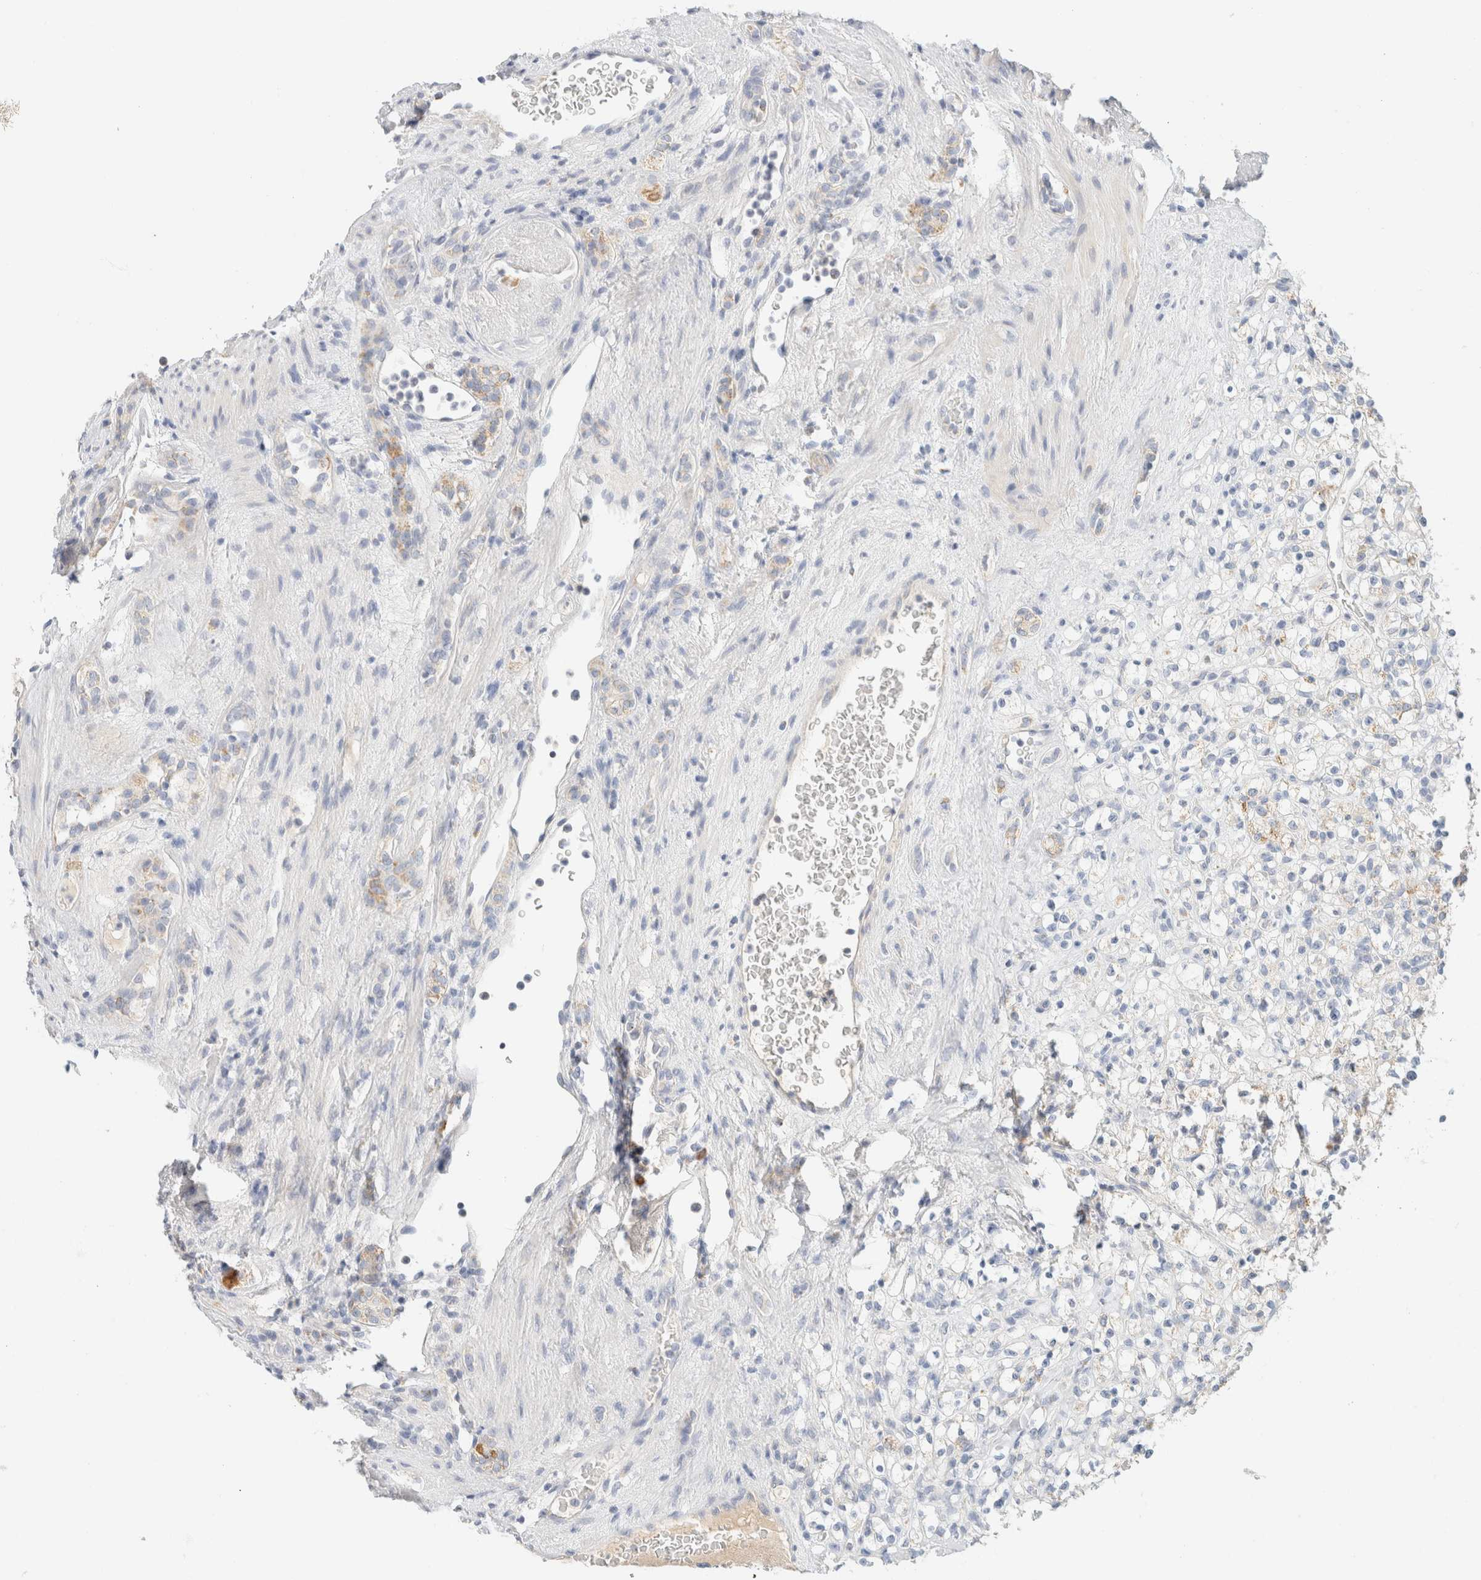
{"staining": {"intensity": "weak", "quantity": "<25%", "location": "cytoplasmic/membranous"}, "tissue": "renal cancer", "cell_type": "Tumor cells", "image_type": "cancer", "snomed": [{"axis": "morphology", "description": "Normal tissue, NOS"}, {"axis": "morphology", "description": "Adenocarcinoma, NOS"}, {"axis": "topography", "description": "Kidney"}], "caption": "The photomicrograph exhibits no significant expression in tumor cells of adenocarcinoma (renal). (DAB (3,3'-diaminobenzidine) immunohistochemistry with hematoxylin counter stain).", "gene": "HDHD3", "patient": {"sex": "female", "age": 72}}